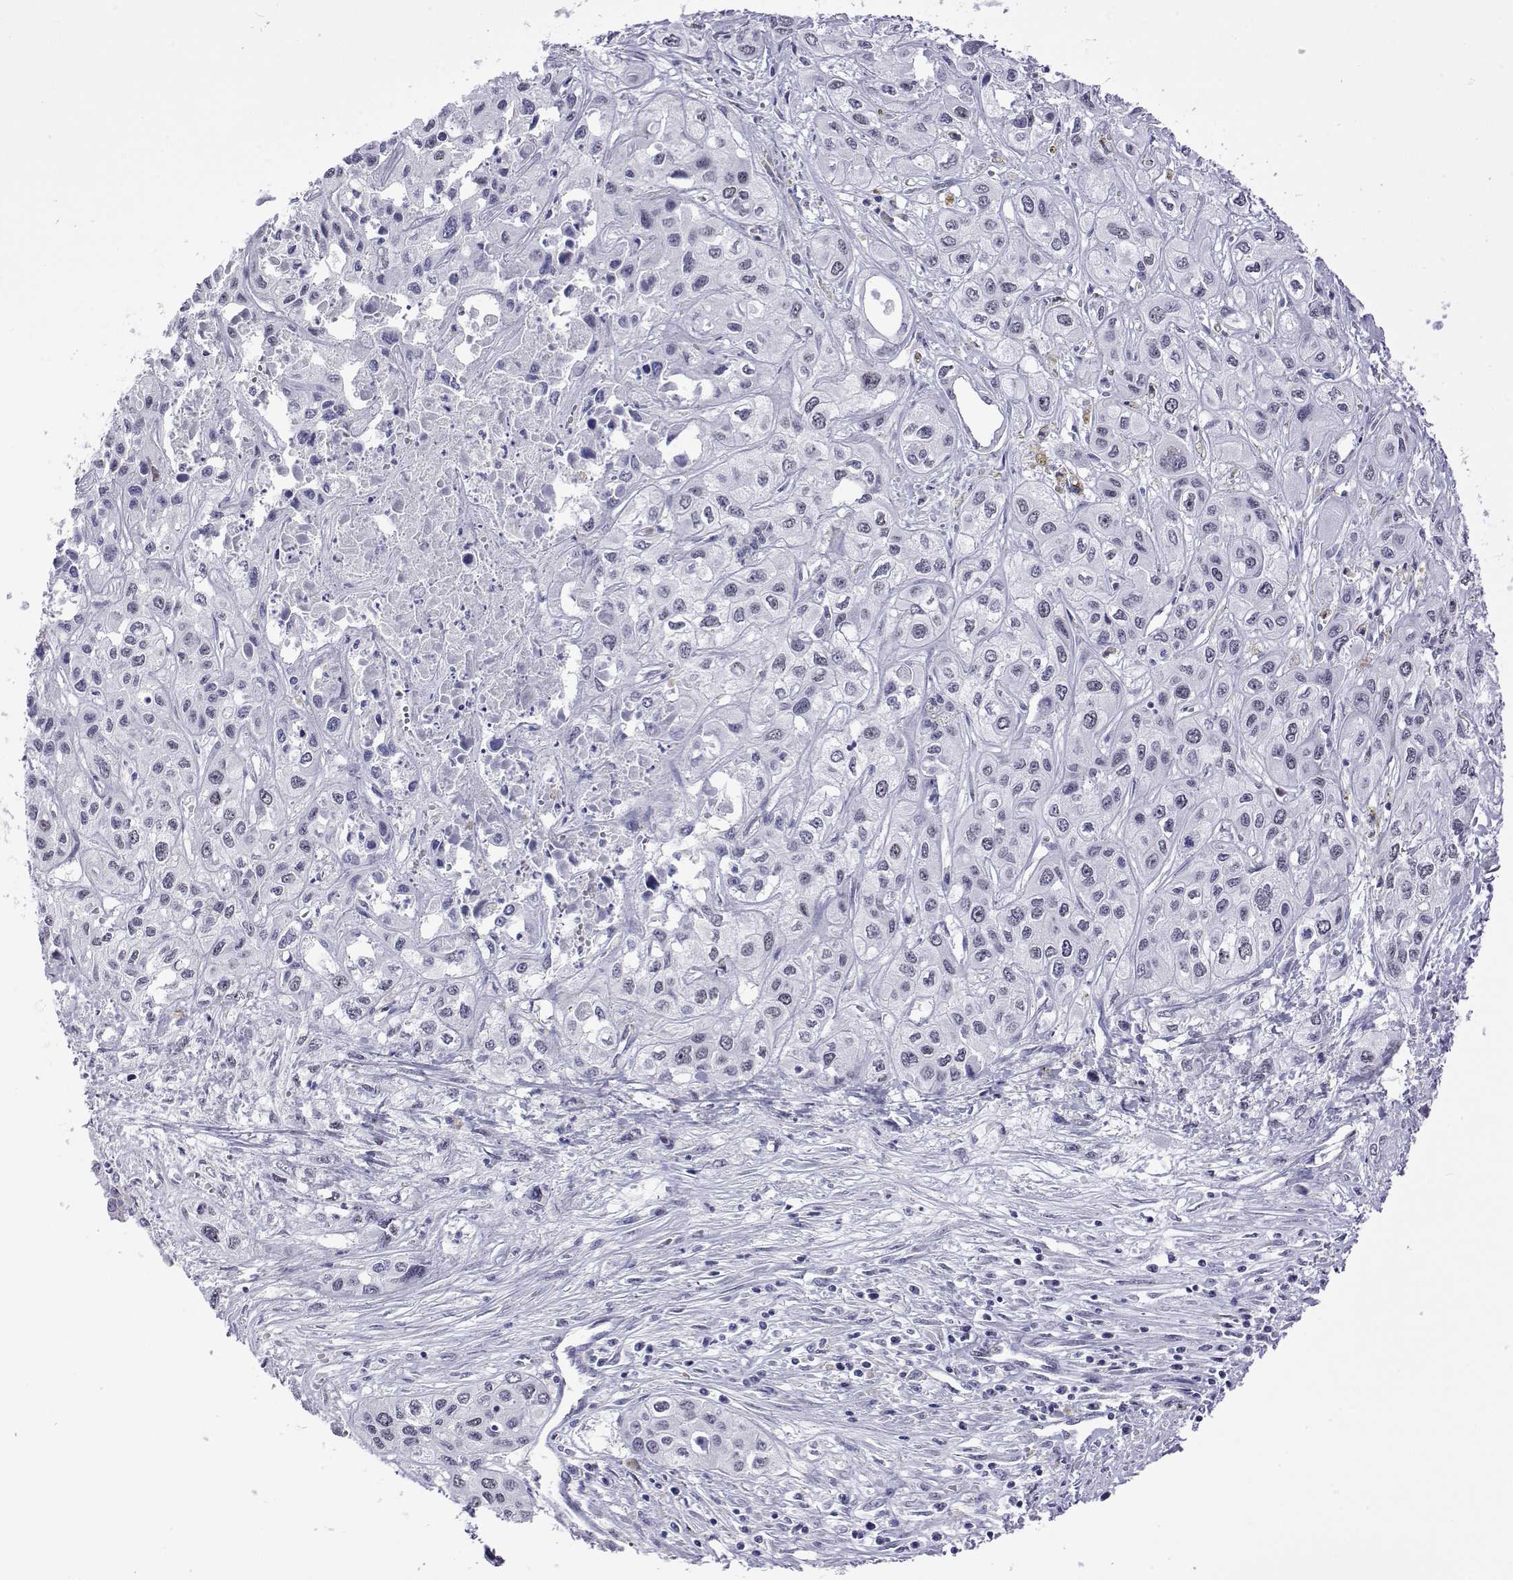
{"staining": {"intensity": "negative", "quantity": "none", "location": "none"}, "tissue": "liver cancer", "cell_type": "Tumor cells", "image_type": "cancer", "snomed": [{"axis": "morphology", "description": "Cholangiocarcinoma"}, {"axis": "topography", "description": "Liver"}], "caption": "Immunohistochemistry (IHC) micrograph of liver cancer (cholangiocarcinoma) stained for a protein (brown), which shows no expression in tumor cells. Nuclei are stained in blue.", "gene": "POLDIP3", "patient": {"sex": "female", "age": 66}}